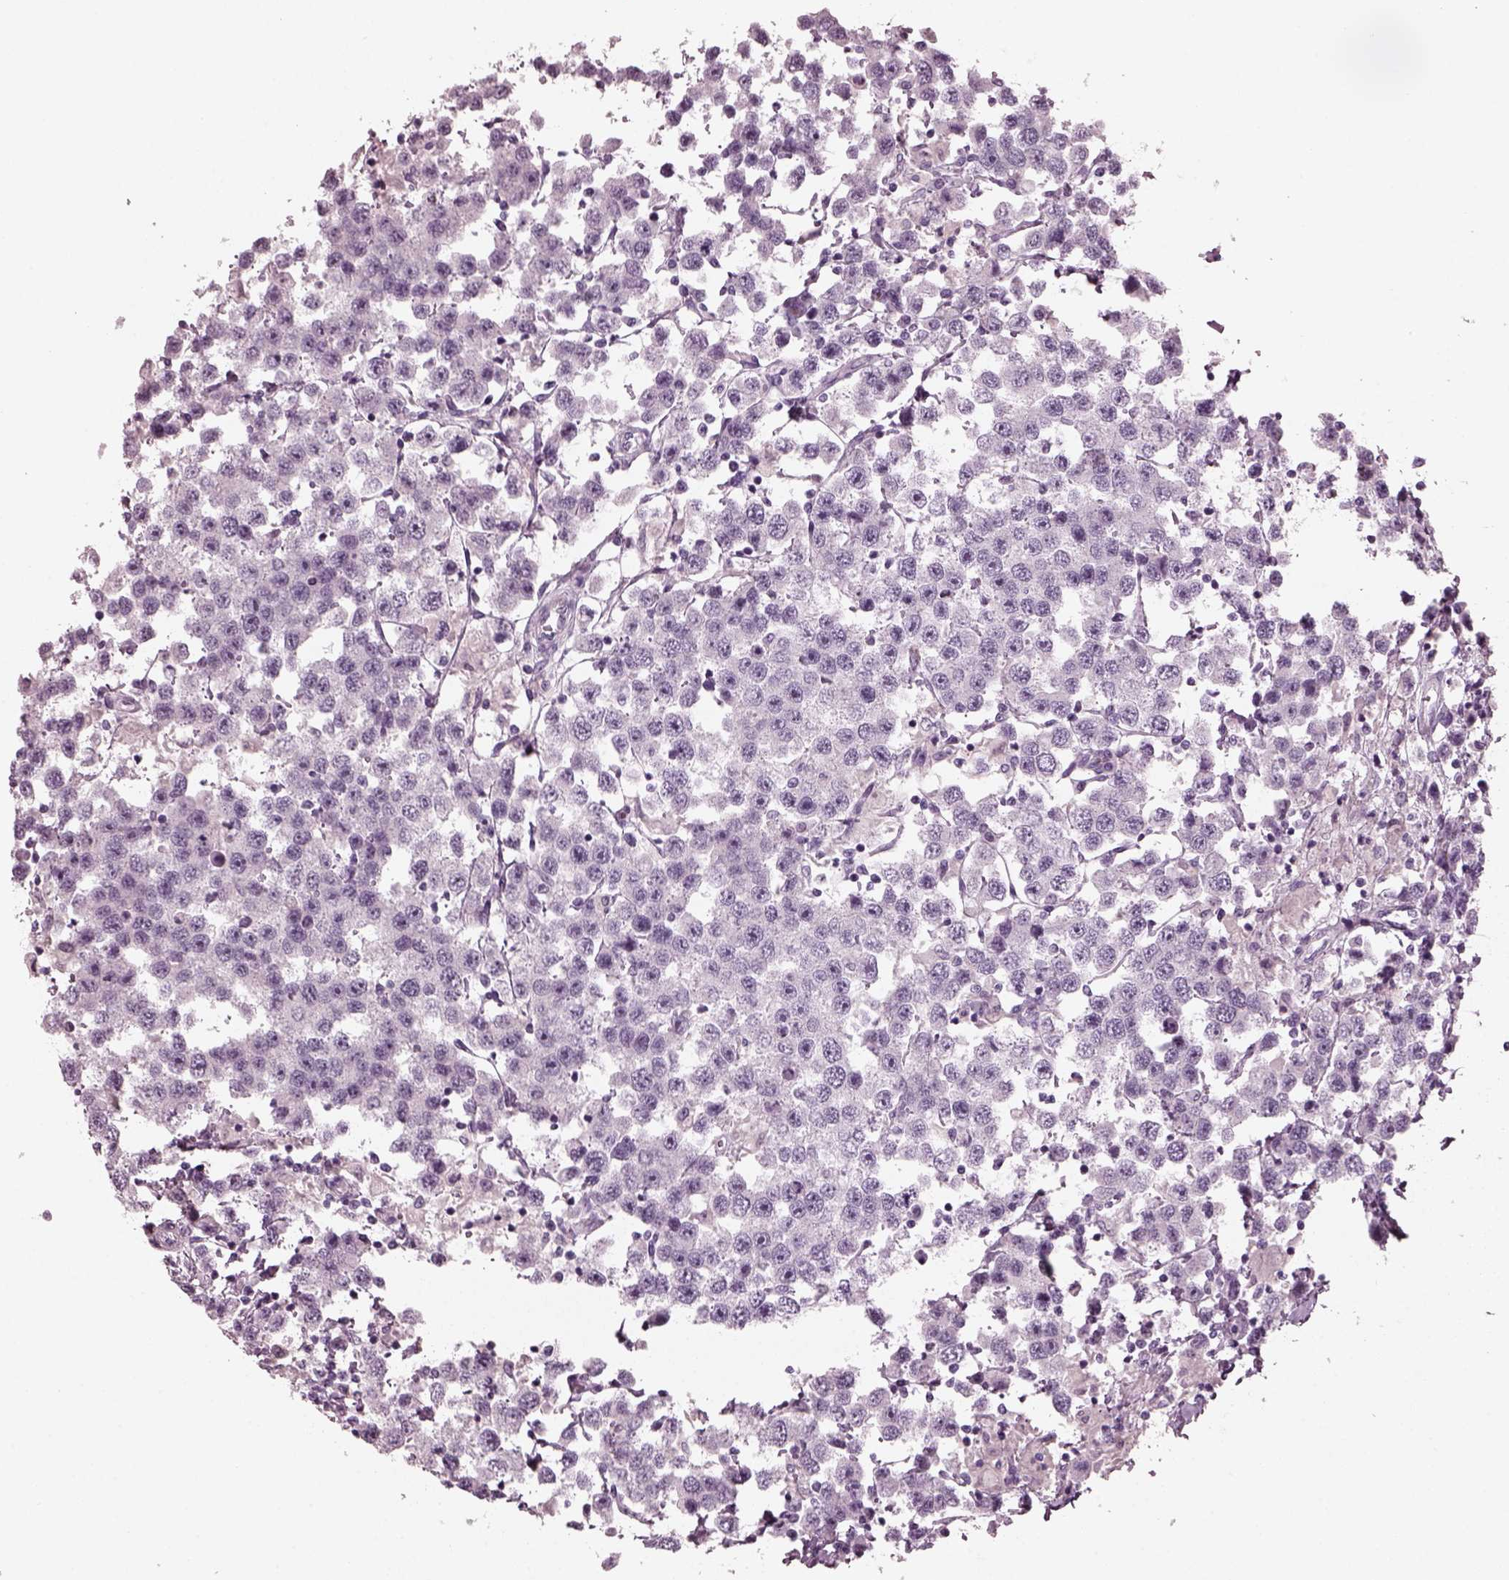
{"staining": {"intensity": "negative", "quantity": "none", "location": "none"}, "tissue": "testis cancer", "cell_type": "Tumor cells", "image_type": "cancer", "snomed": [{"axis": "morphology", "description": "Seminoma, NOS"}, {"axis": "topography", "description": "Testis"}], "caption": "Protein analysis of testis seminoma shows no significant positivity in tumor cells. The staining was performed using DAB (3,3'-diaminobenzidine) to visualize the protein expression in brown, while the nuclei were stained in blue with hematoxylin (Magnification: 20x).", "gene": "RCVRN", "patient": {"sex": "male", "age": 45}}